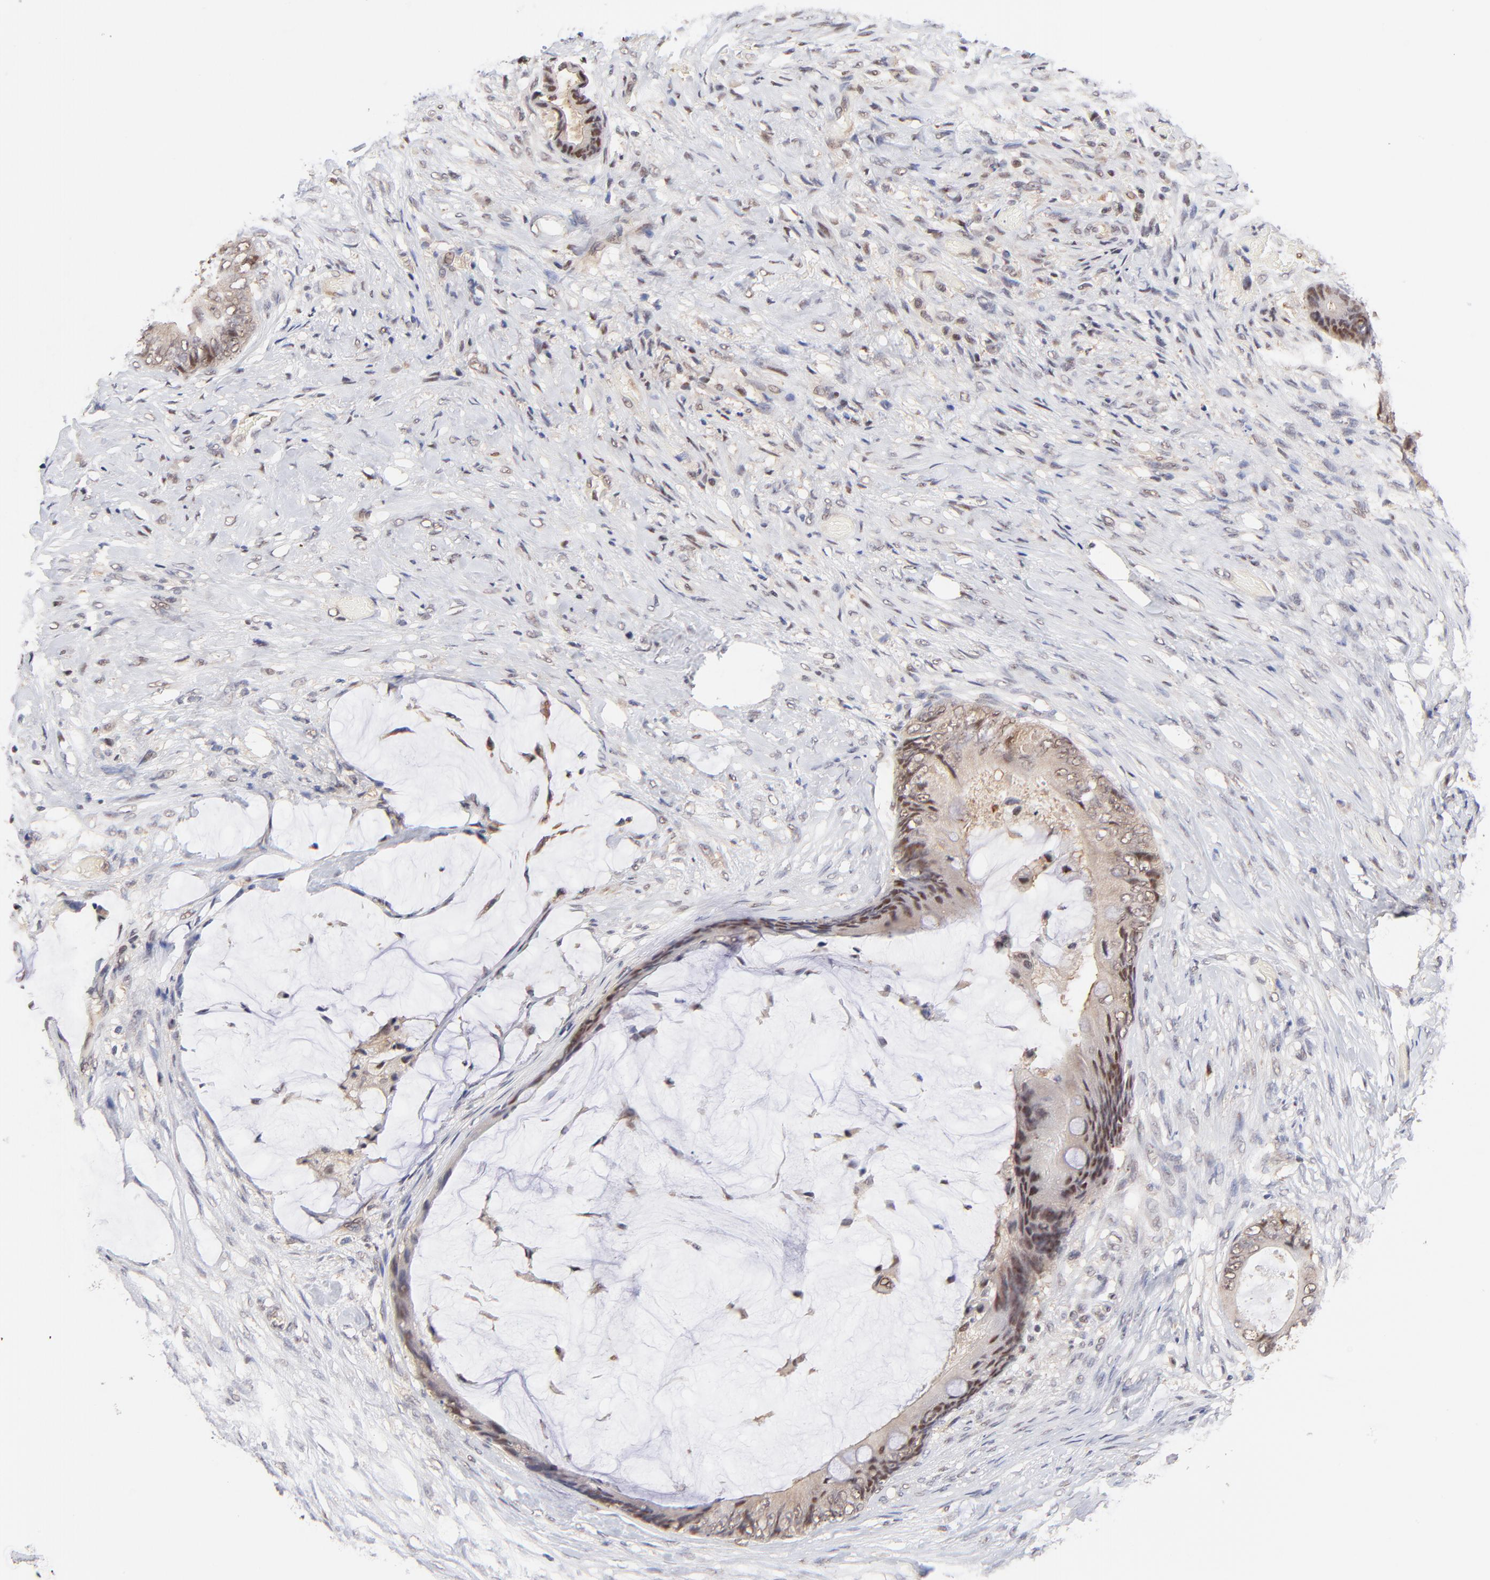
{"staining": {"intensity": "weak", "quantity": ">75%", "location": "cytoplasmic/membranous"}, "tissue": "colorectal cancer", "cell_type": "Tumor cells", "image_type": "cancer", "snomed": [{"axis": "morphology", "description": "Normal tissue, NOS"}, {"axis": "morphology", "description": "Adenocarcinoma, NOS"}, {"axis": "topography", "description": "Rectum"}, {"axis": "topography", "description": "Peripheral nerve tissue"}], "caption": "Immunohistochemistry image of neoplastic tissue: colorectal cancer stained using IHC displays low levels of weak protein expression localized specifically in the cytoplasmic/membranous of tumor cells, appearing as a cytoplasmic/membranous brown color.", "gene": "PSMC4", "patient": {"sex": "female", "age": 77}}